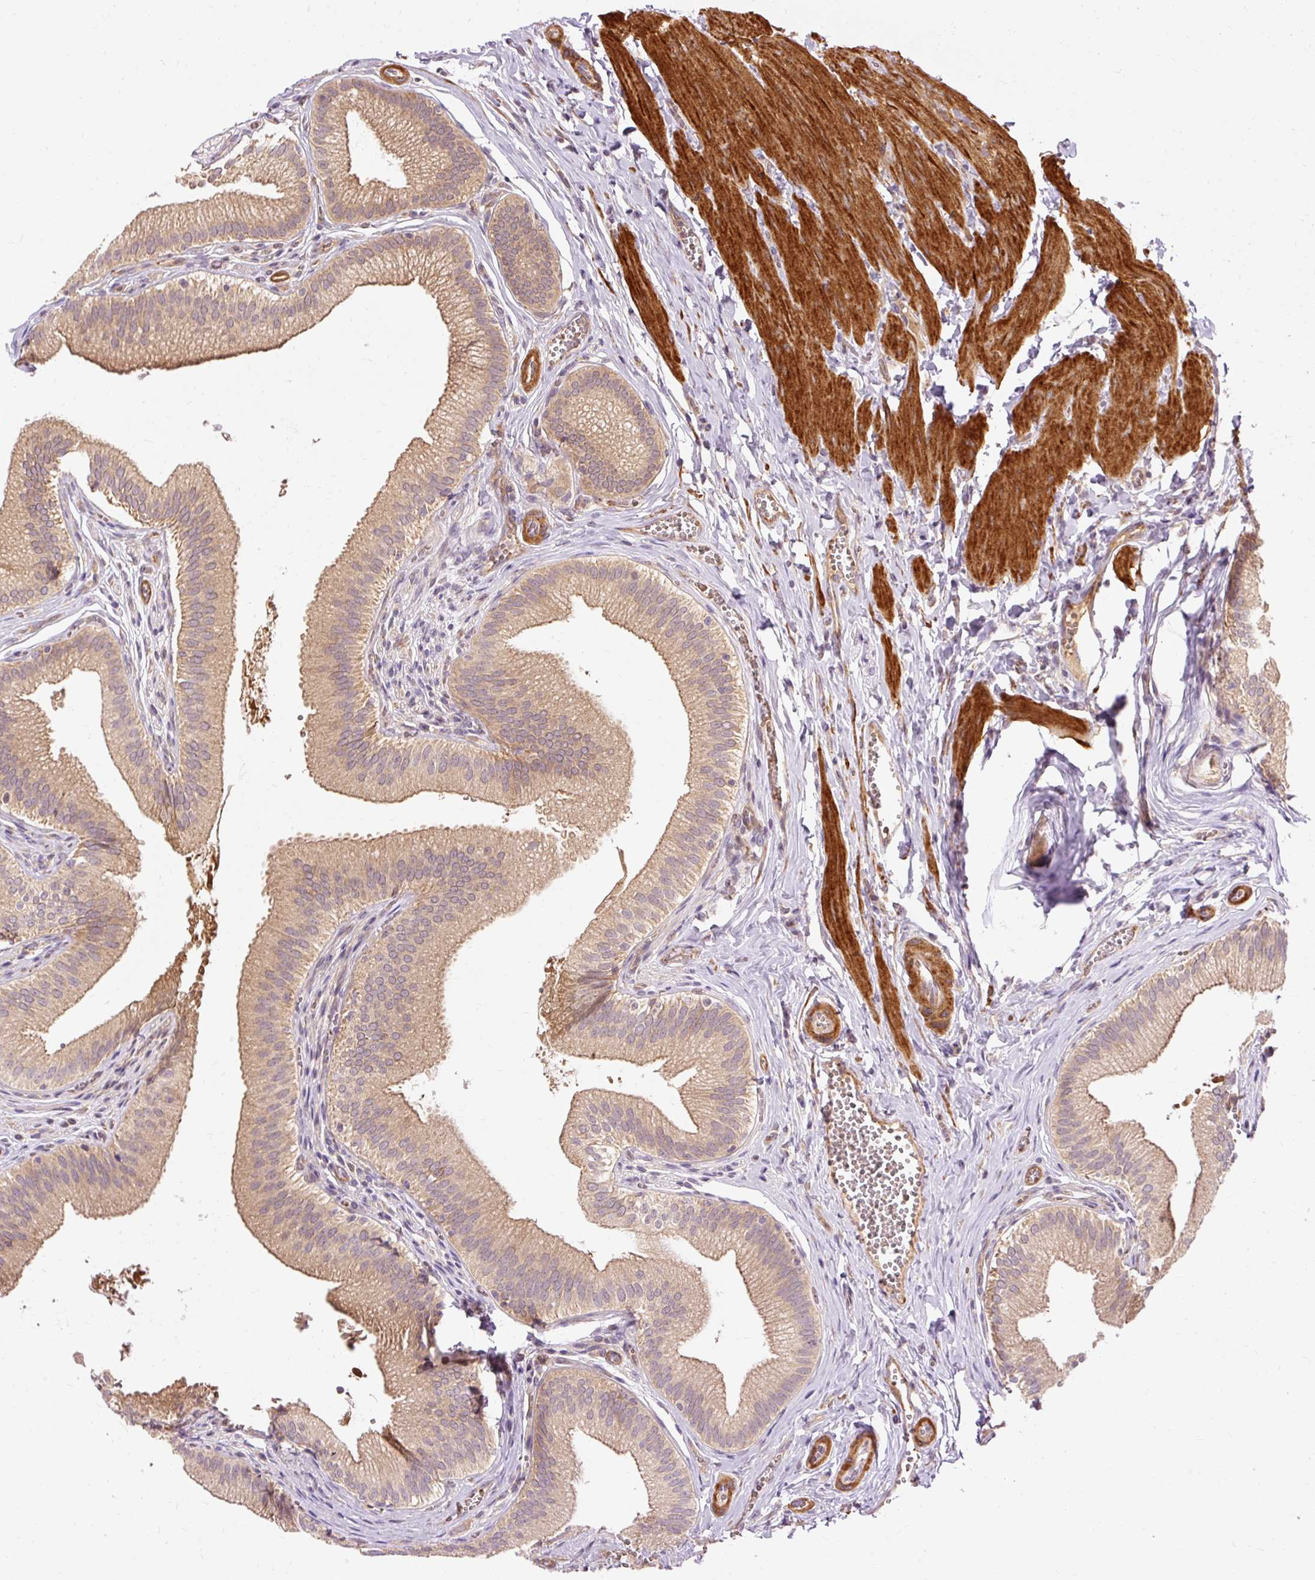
{"staining": {"intensity": "moderate", "quantity": ">75%", "location": "cytoplasmic/membranous"}, "tissue": "gallbladder", "cell_type": "Glandular cells", "image_type": "normal", "snomed": [{"axis": "morphology", "description": "Normal tissue, NOS"}, {"axis": "topography", "description": "Gallbladder"}], "caption": "Protein staining of benign gallbladder shows moderate cytoplasmic/membranous staining in approximately >75% of glandular cells.", "gene": "RIPOR3", "patient": {"sex": "male", "age": 17}}